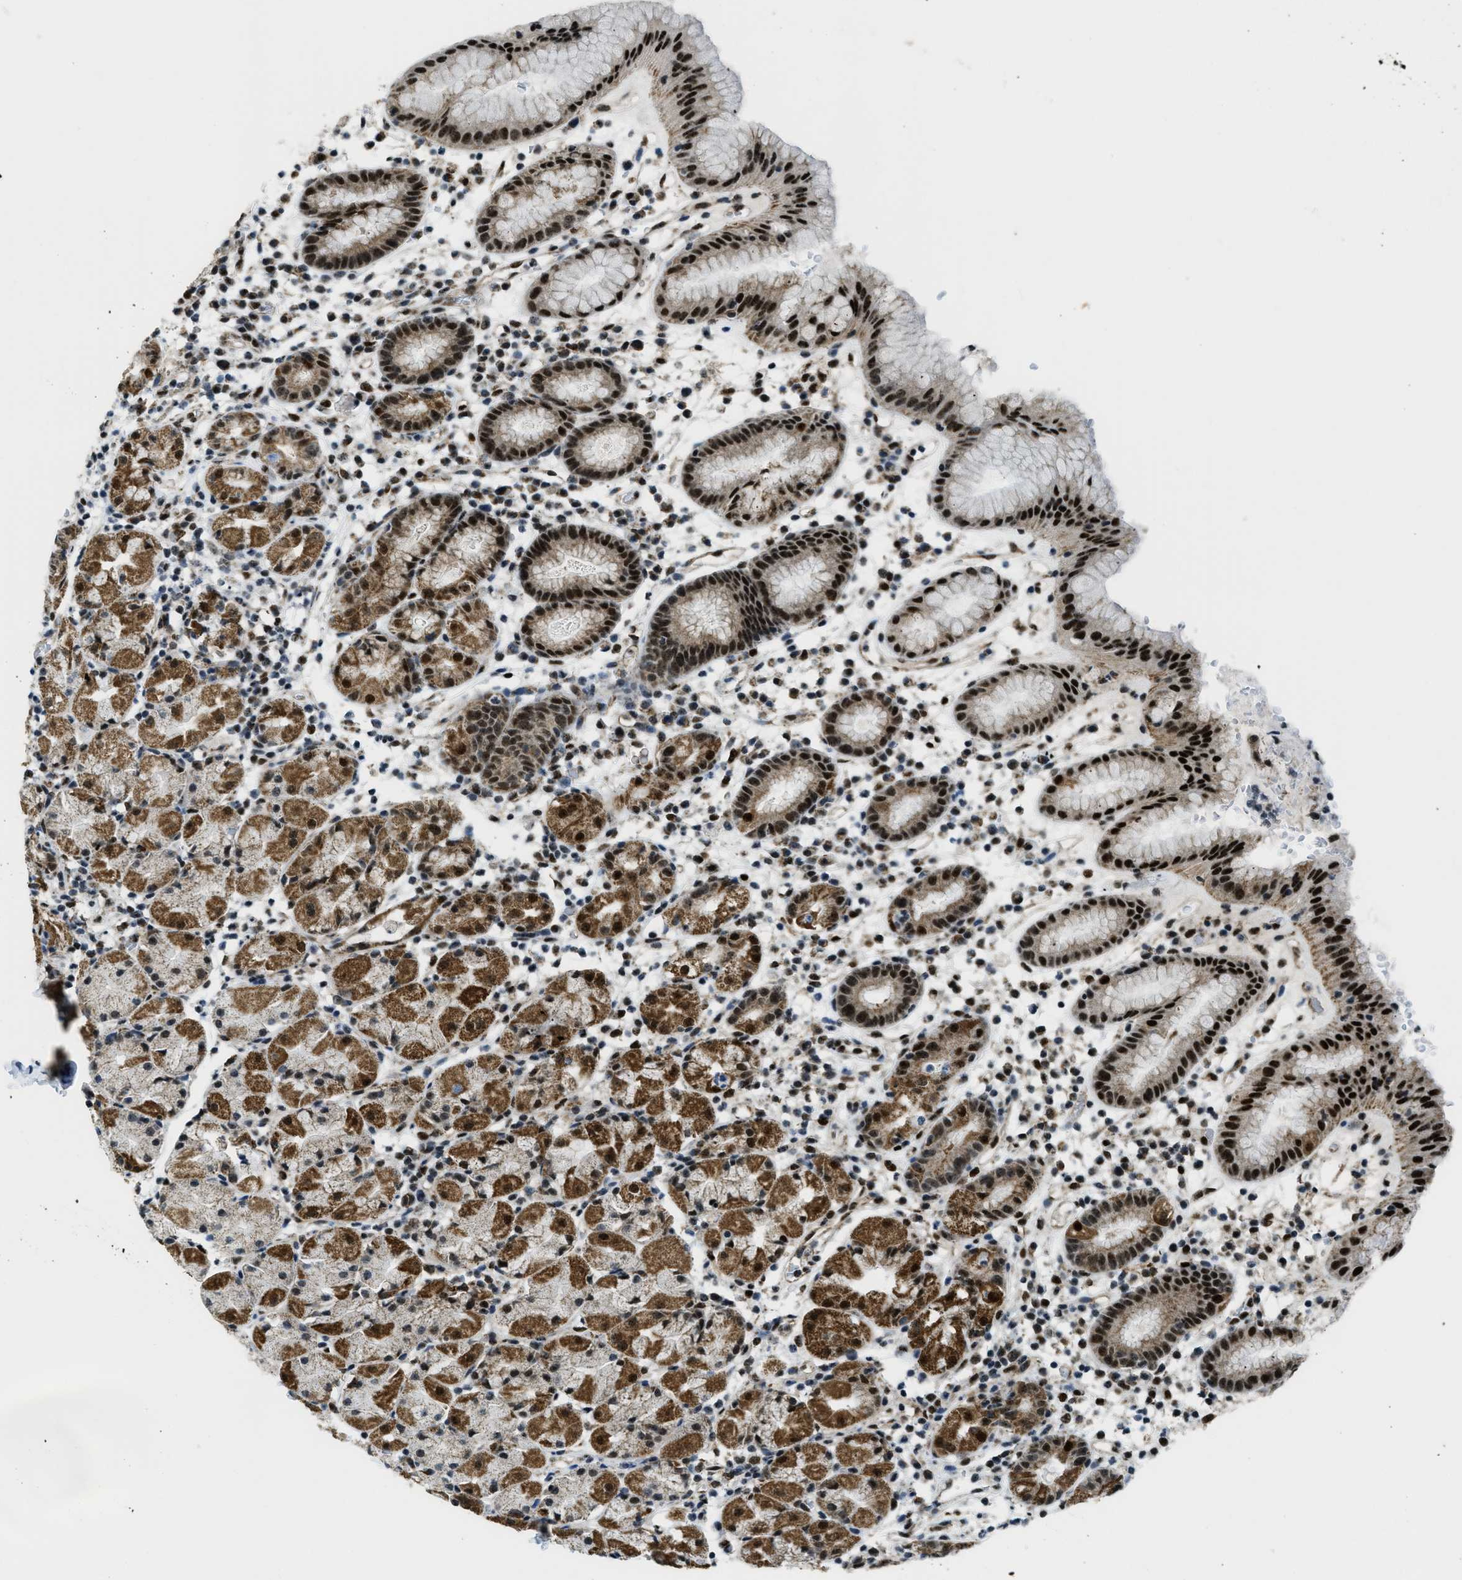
{"staining": {"intensity": "strong", "quantity": ">75%", "location": "cytoplasmic/membranous,nuclear"}, "tissue": "stomach", "cell_type": "Glandular cells", "image_type": "normal", "snomed": [{"axis": "morphology", "description": "Normal tissue, NOS"}, {"axis": "topography", "description": "Stomach"}, {"axis": "topography", "description": "Stomach, lower"}], "caption": "Immunohistochemical staining of unremarkable human stomach displays high levels of strong cytoplasmic/membranous,nuclear staining in about >75% of glandular cells. The protein of interest is stained brown, and the nuclei are stained in blue (DAB (3,3'-diaminobenzidine) IHC with brightfield microscopy, high magnification).", "gene": "SP100", "patient": {"sex": "female", "age": 75}}